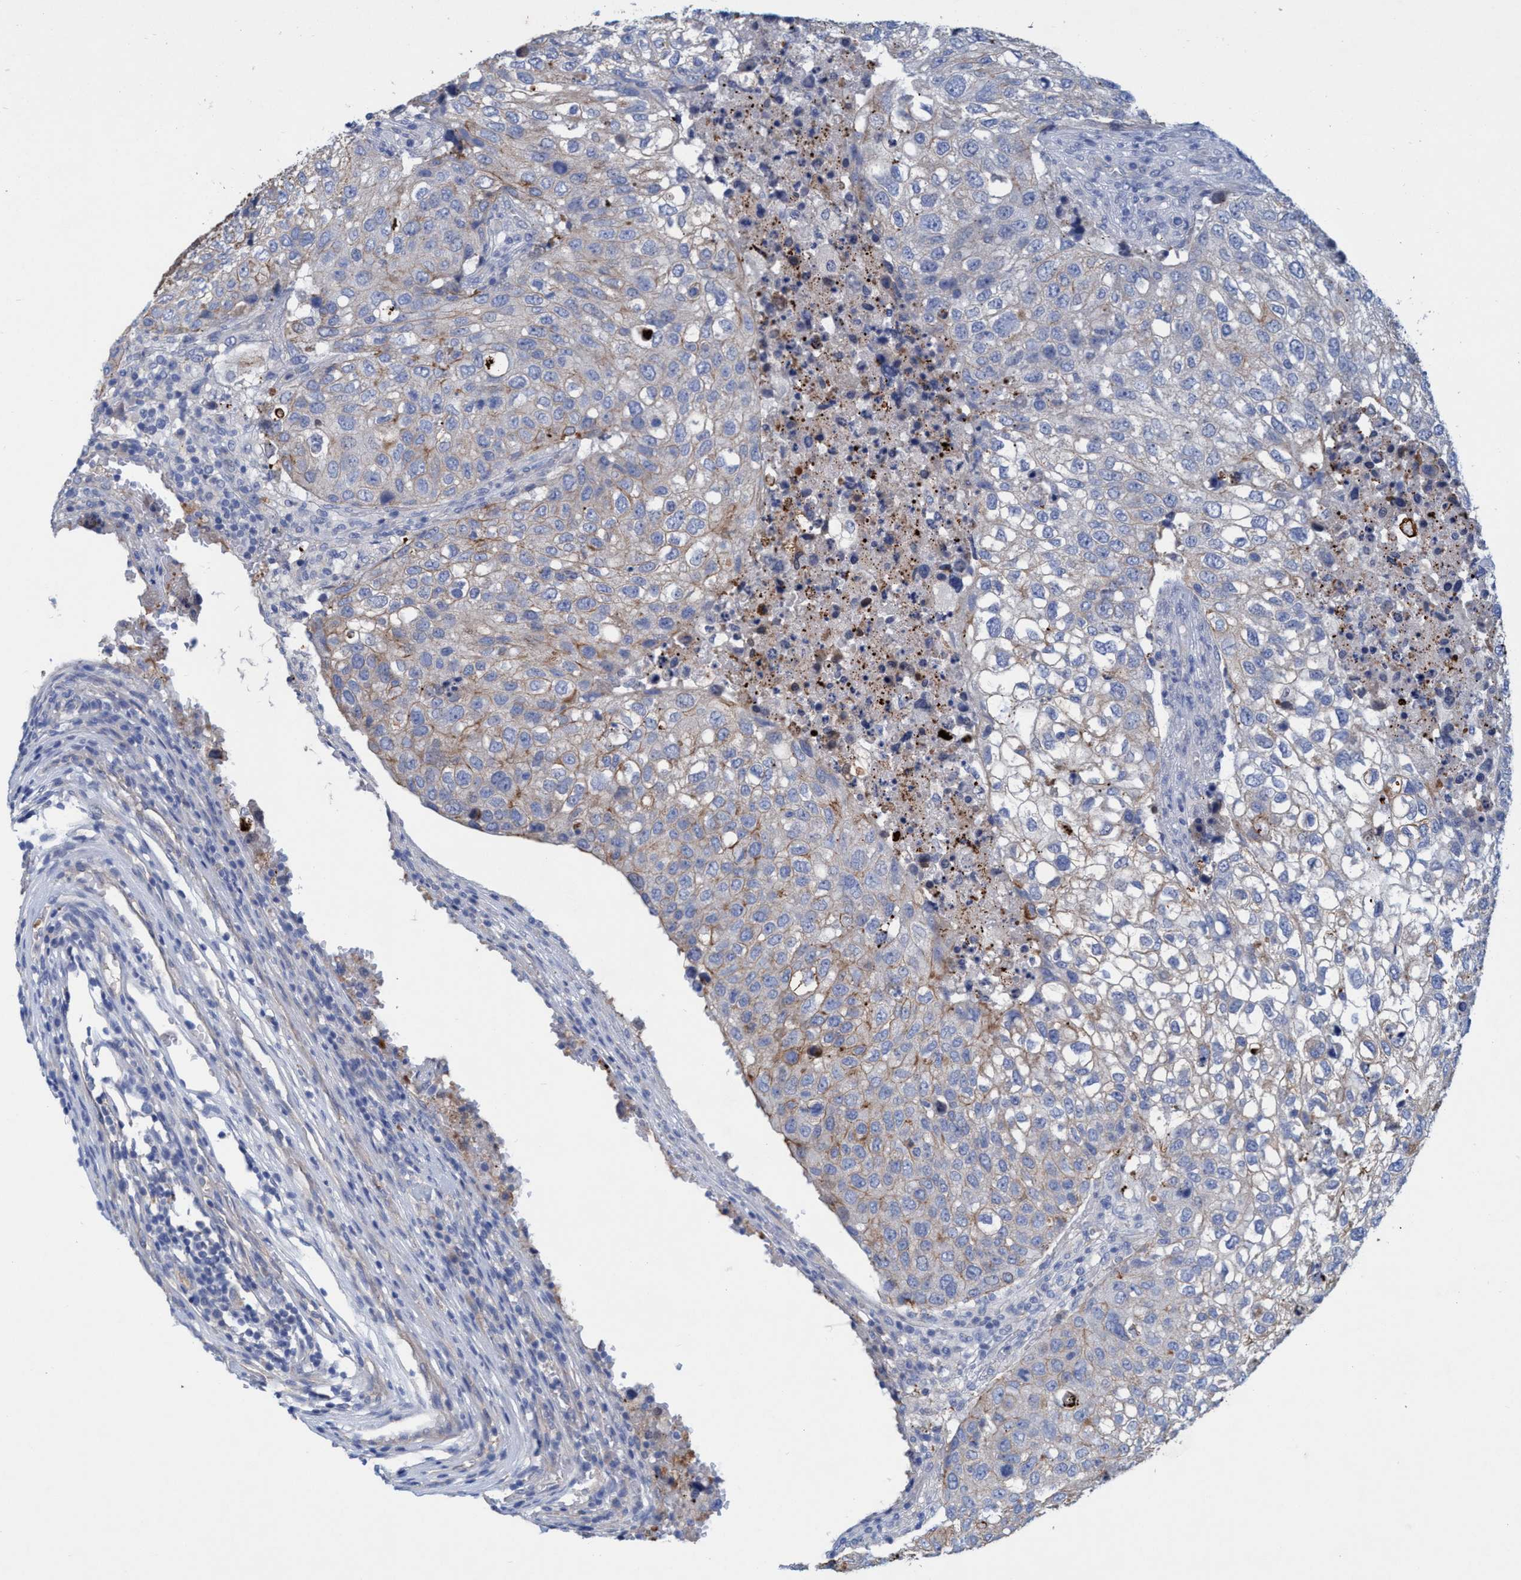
{"staining": {"intensity": "moderate", "quantity": "<25%", "location": "cytoplasmic/membranous"}, "tissue": "urothelial cancer", "cell_type": "Tumor cells", "image_type": "cancer", "snomed": [{"axis": "morphology", "description": "Urothelial carcinoma, High grade"}, {"axis": "topography", "description": "Lymph node"}, {"axis": "topography", "description": "Urinary bladder"}], "caption": "Protein positivity by immunohistochemistry displays moderate cytoplasmic/membranous expression in approximately <25% of tumor cells in high-grade urothelial carcinoma. Immunohistochemistry stains the protein in brown and the nuclei are stained blue.", "gene": "GULP1", "patient": {"sex": "male", "age": 51}}